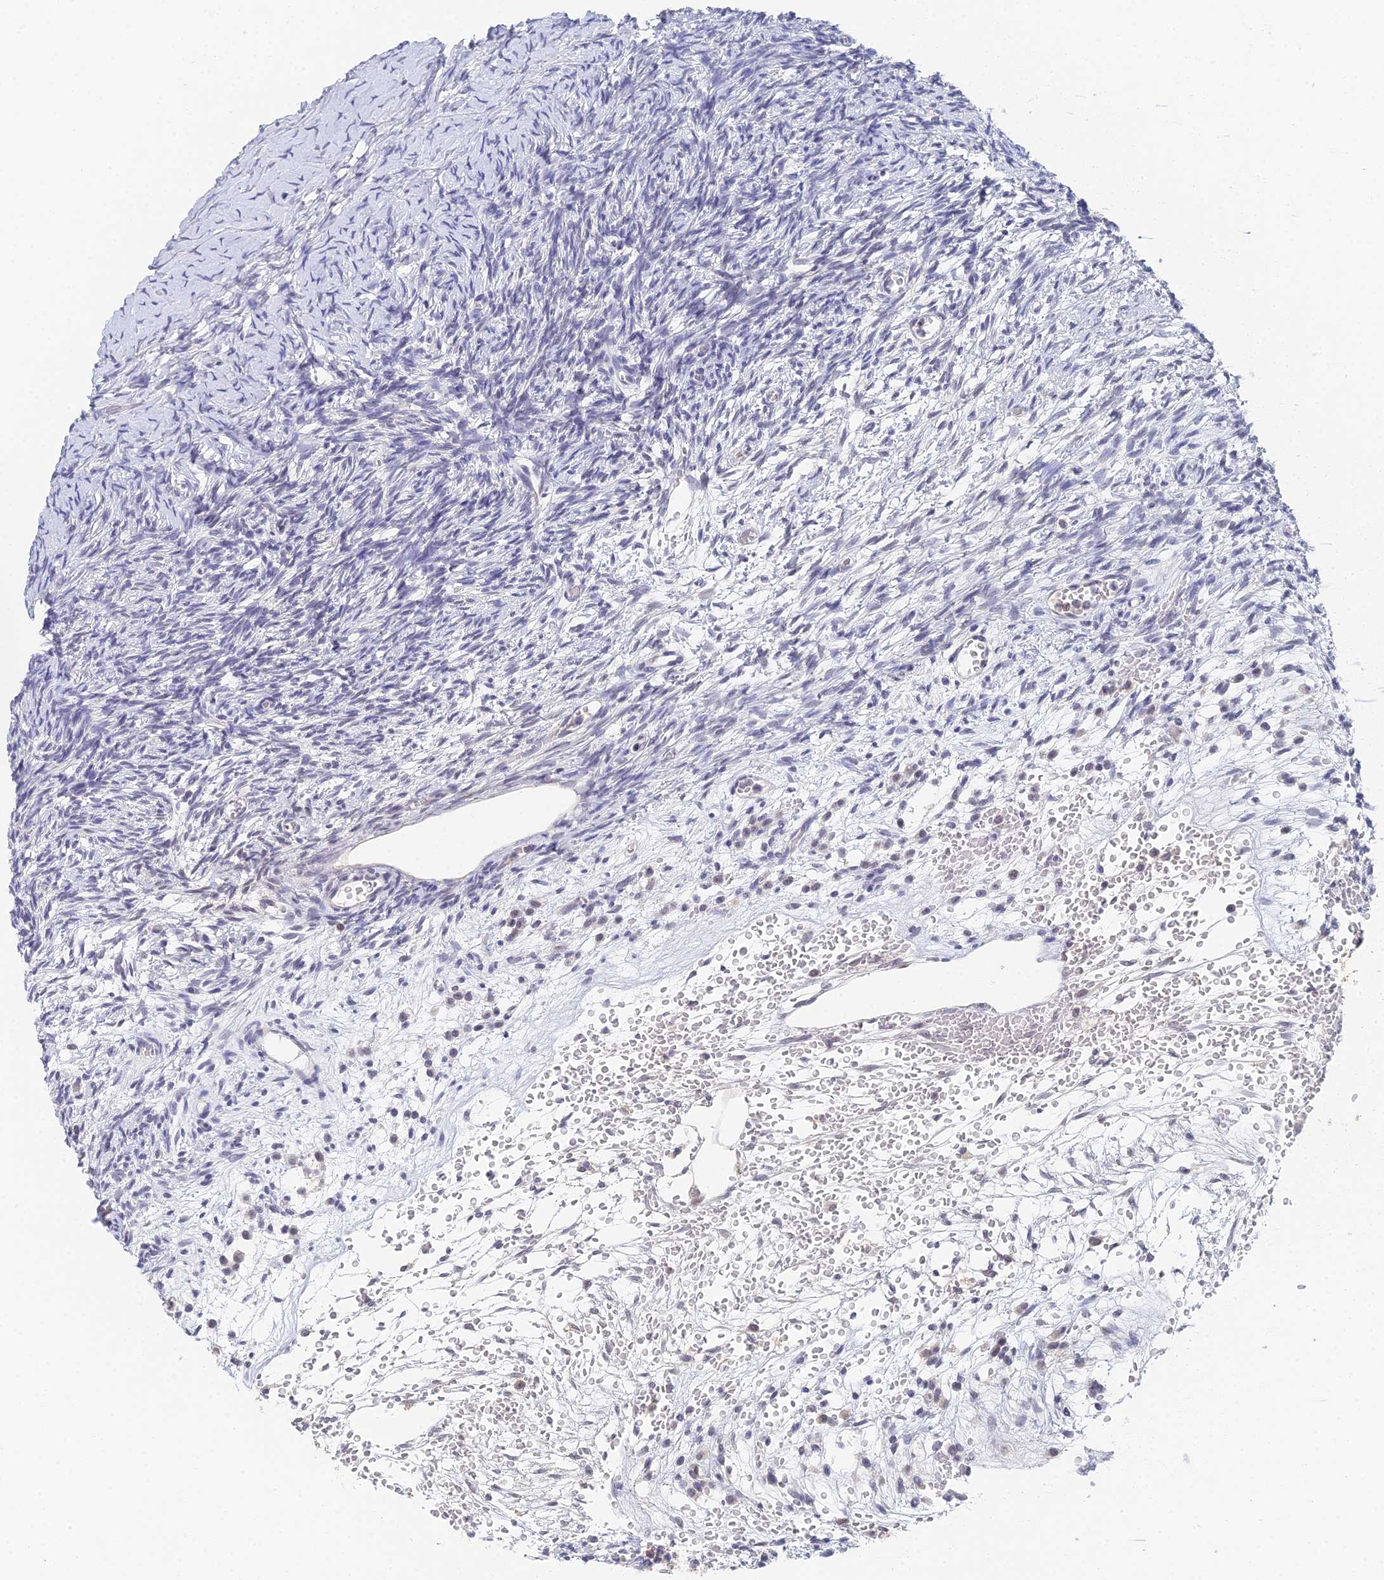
{"staining": {"intensity": "moderate", "quantity": ">75%", "location": "cytoplasmic/membranous,nuclear"}, "tissue": "ovary", "cell_type": "Follicle cells", "image_type": "normal", "snomed": [{"axis": "morphology", "description": "Normal tissue, NOS"}, {"axis": "topography", "description": "Ovary"}], "caption": "Approximately >75% of follicle cells in benign human ovary exhibit moderate cytoplasmic/membranous,nuclear protein staining as visualized by brown immunohistochemical staining.", "gene": "MCM2", "patient": {"sex": "female", "age": 39}}